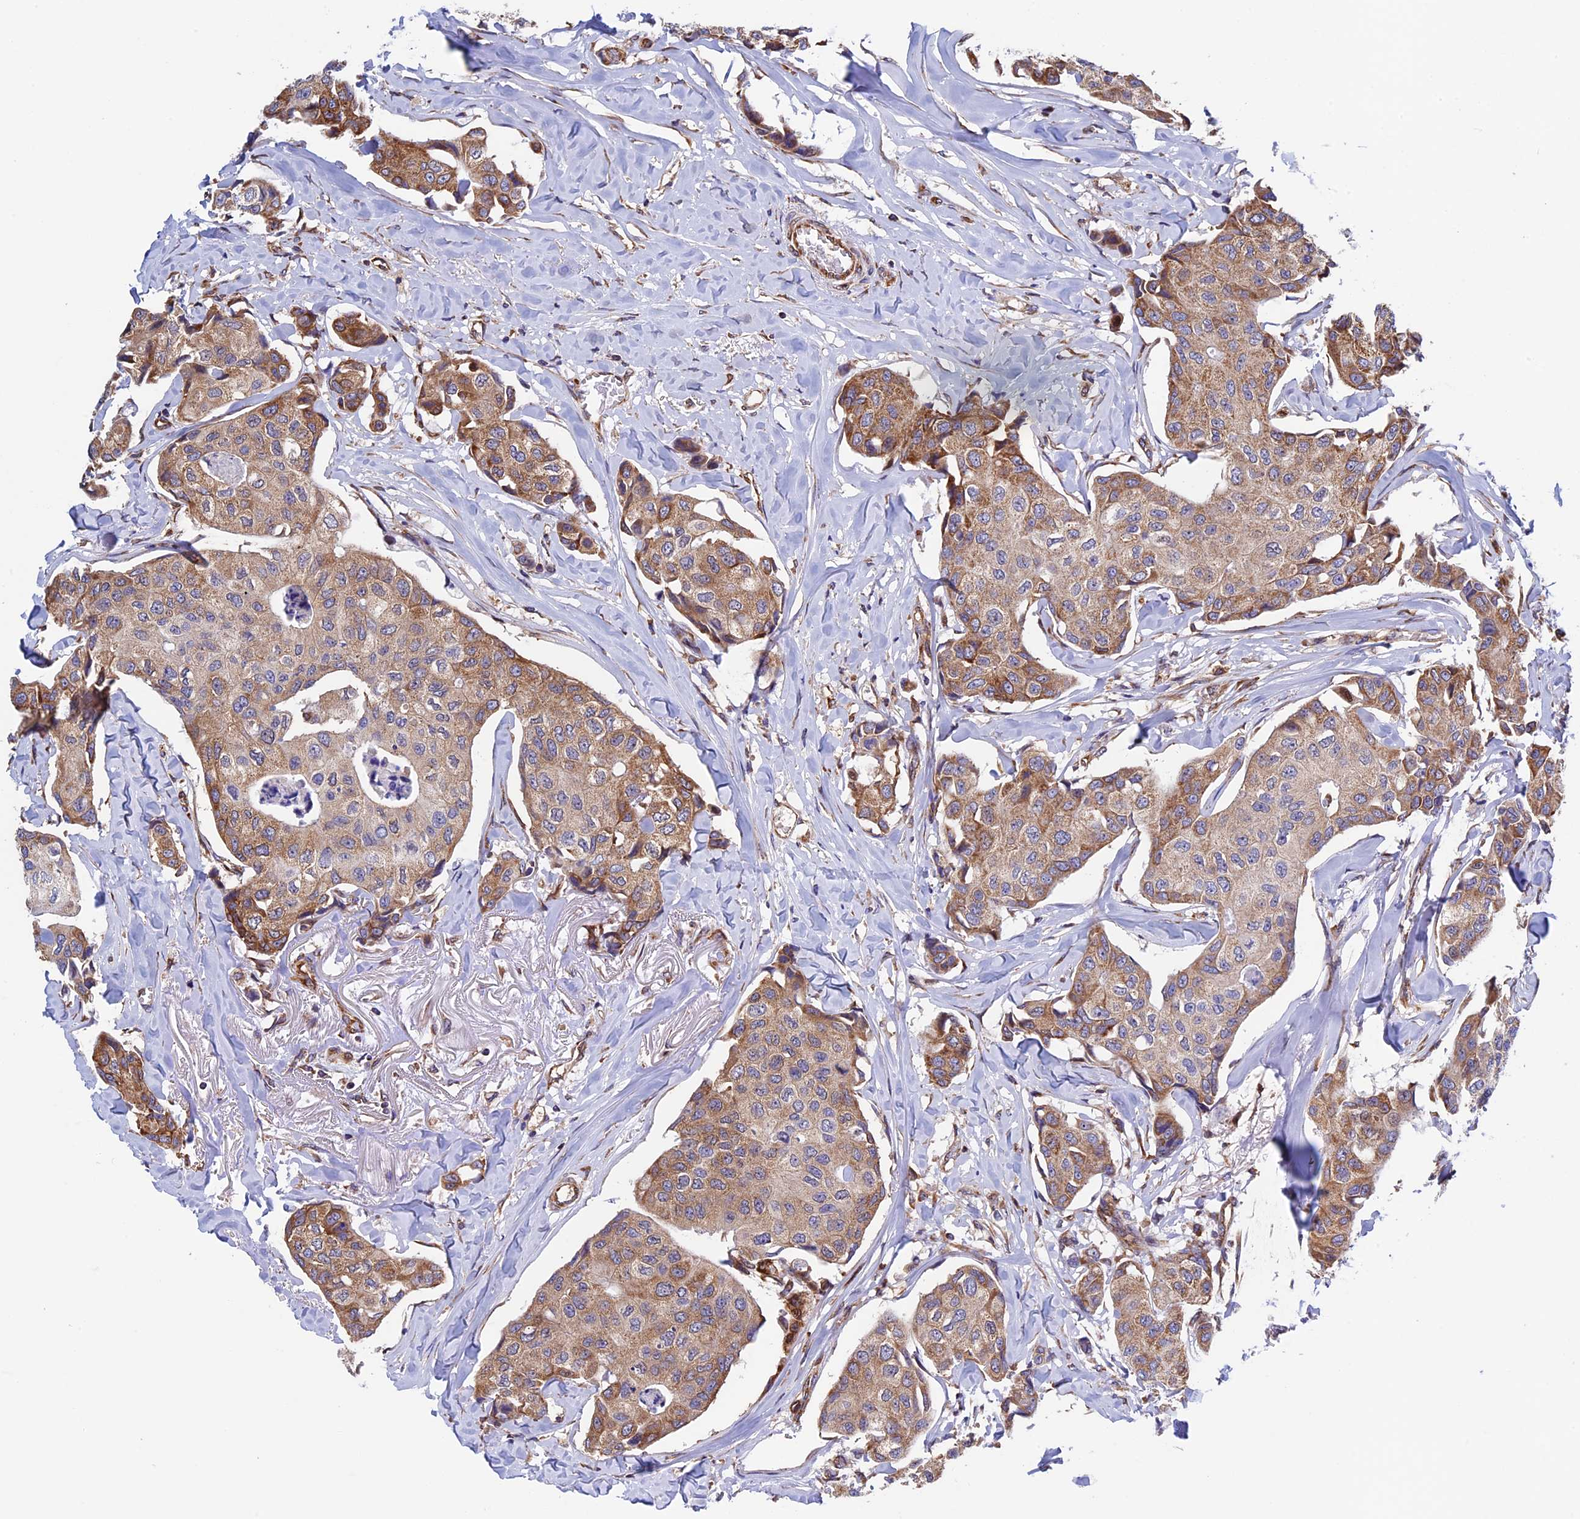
{"staining": {"intensity": "moderate", "quantity": ">75%", "location": "cytoplasmic/membranous"}, "tissue": "breast cancer", "cell_type": "Tumor cells", "image_type": "cancer", "snomed": [{"axis": "morphology", "description": "Duct carcinoma"}, {"axis": "topography", "description": "Breast"}], "caption": "Immunohistochemistry photomicrograph of neoplastic tissue: human infiltrating ductal carcinoma (breast) stained using immunohistochemistry exhibits medium levels of moderate protein expression localized specifically in the cytoplasmic/membranous of tumor cells, appearing as a cytoplasmic/membranous brown color.", "gene": "SLC9A5", "patient": {"sex": "female", "age": 80}}